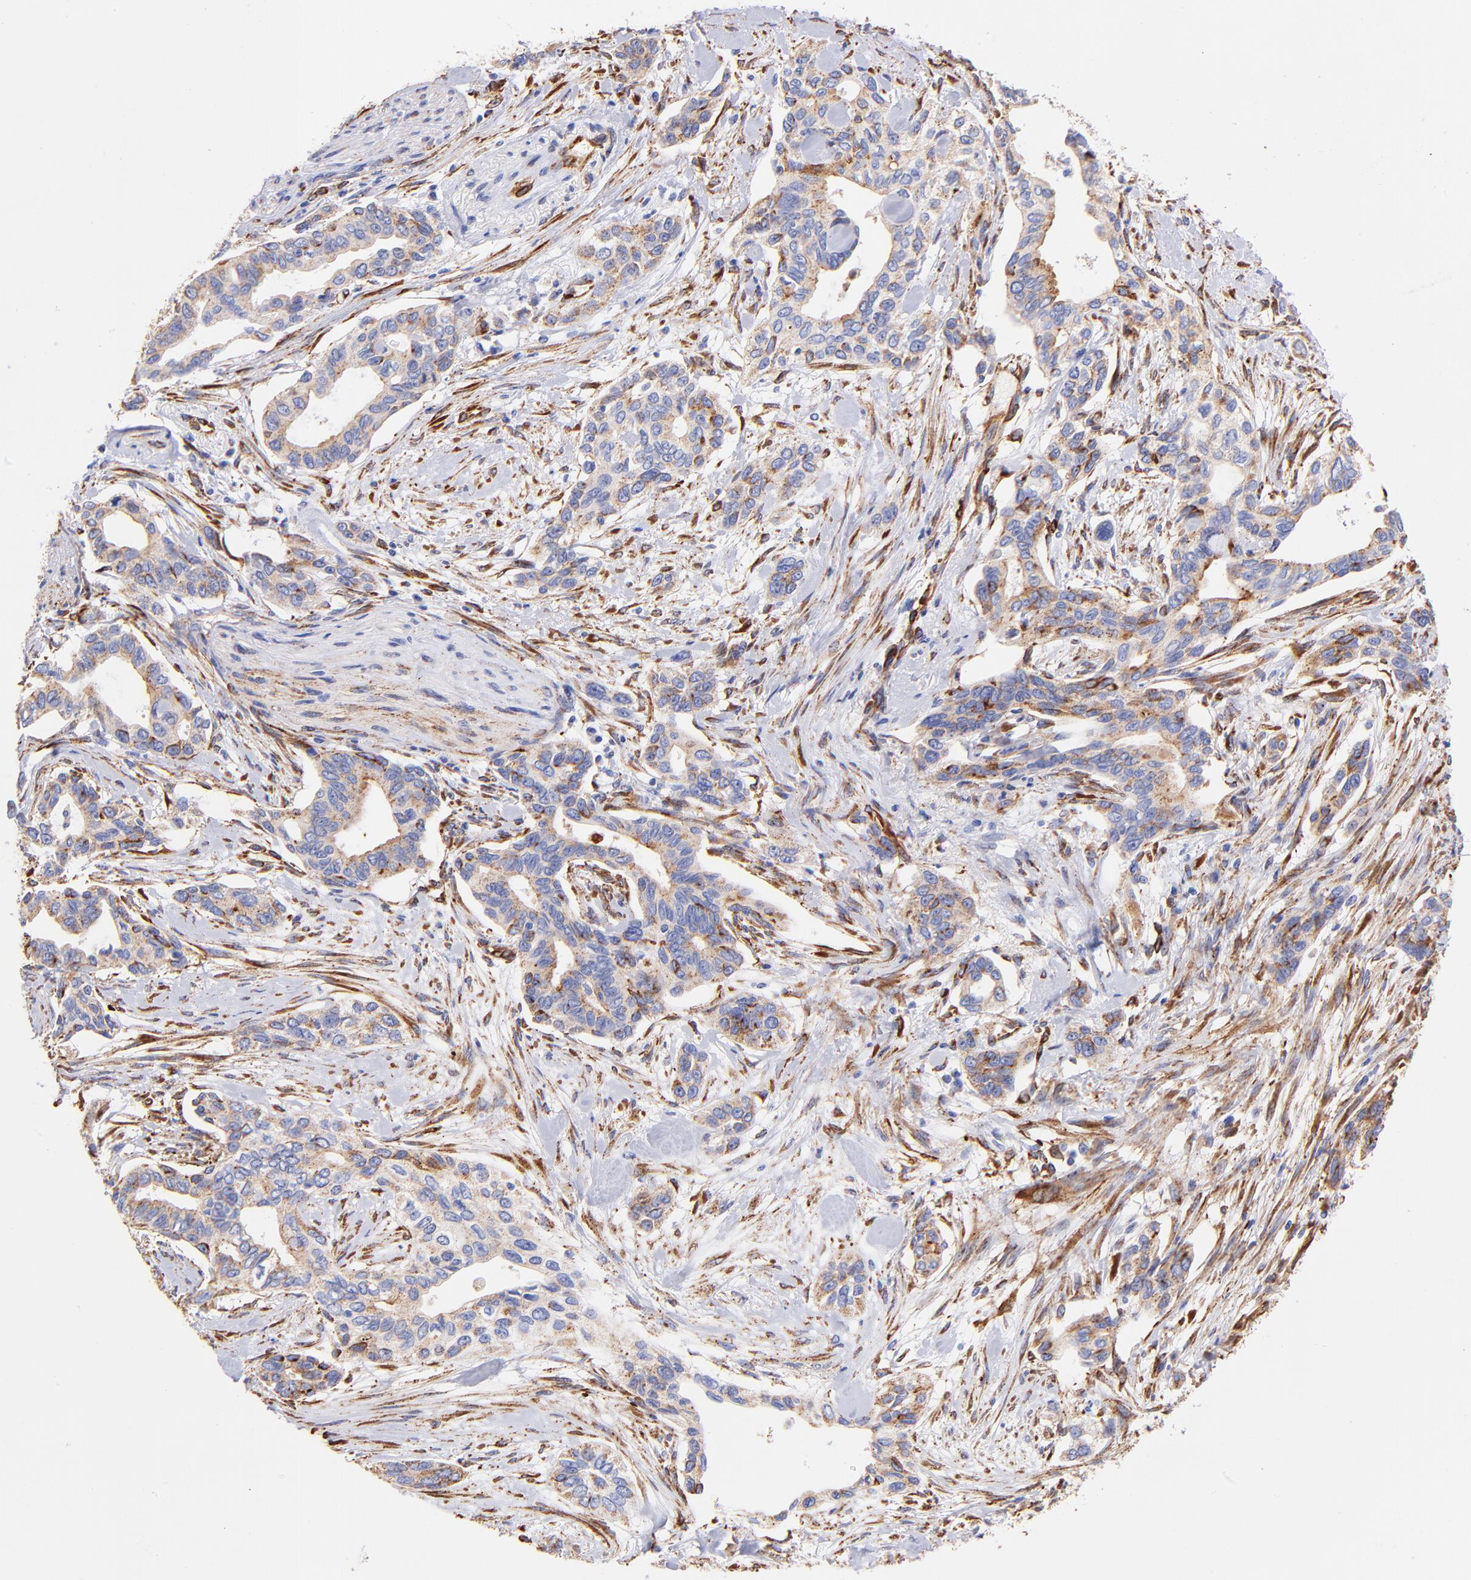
{"staining": {"intensity": "weak", "quantity": ">75%", "location": "cytoplasmic/membranous"}, "tissue": "pancreatic cancer", "cell_type": "Tumor cells", "image_type": "cancer", "snomed": [{"axis": "morphology", "description": "Adenocarcinoma, NOS"}, {"axis": "topography", "description": "Pancreas"}], "caption": "Weak cytoplasmic/membranous staining for a protein is present in about >75% of tumor cells of pancreatic cancer (adenocarcinoma) using immunohistochemistry.", "gene": "SPARC", "patient": {"sex": "female", "age": 60}}